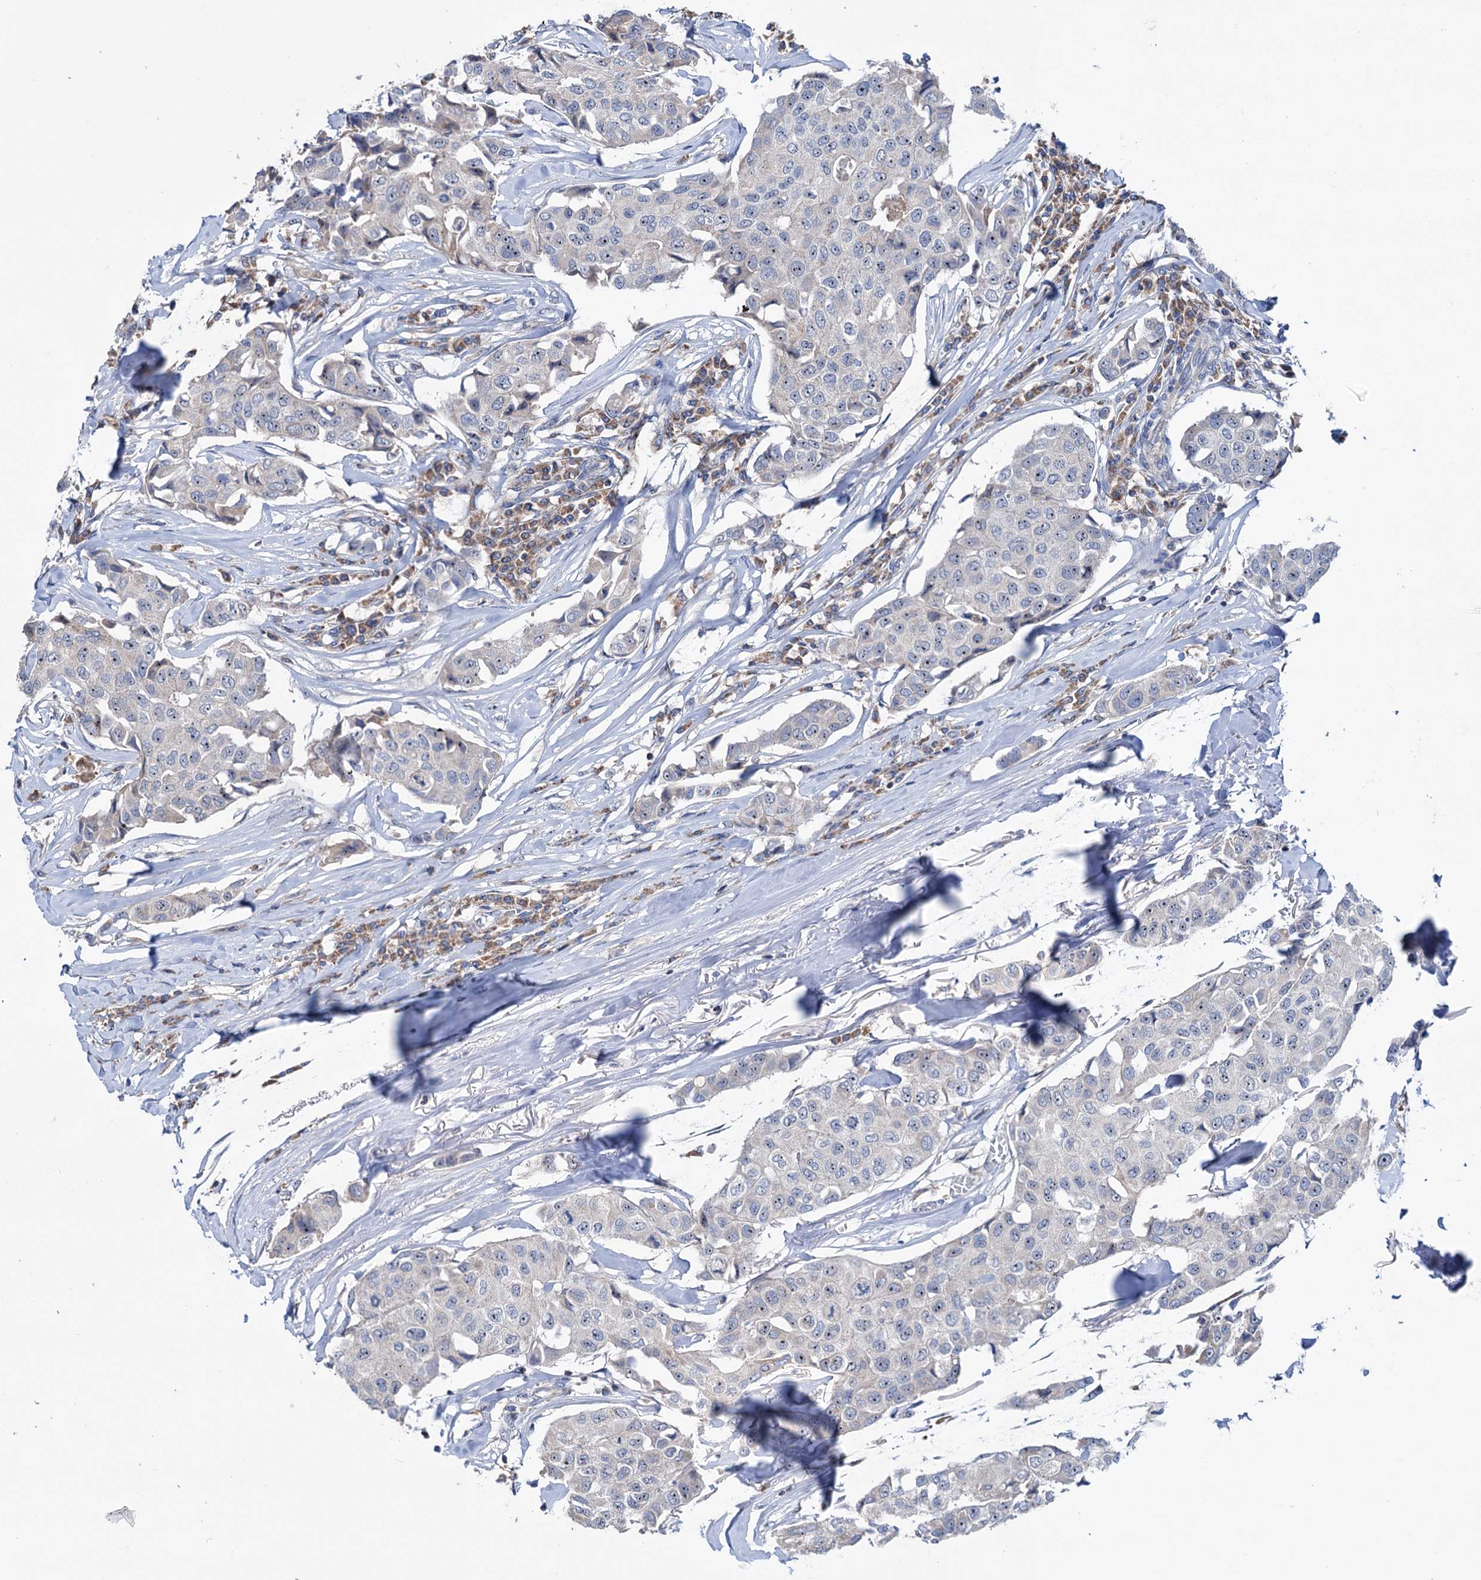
{"staining": {"intensity": "weak", "quantity": "<25%", "location": "cytoplasmic/membranous"}, "tissue": "breast cancer", "cell_type": "Tumor cells", "image_type": "cancer", "snomed": [{"axis": "morphology", "description": "Duct carcinoma"}, {"axis": "topography", "description": "Breast"}], "caption": "A high-resolution histopathology image shows immunohistochemistry (IHC) staining of breast cancer, which demonstrates no significant staining in tumor cells.", "gene": "HTR3B", "patient": {"sex": "female", "age": 80}}